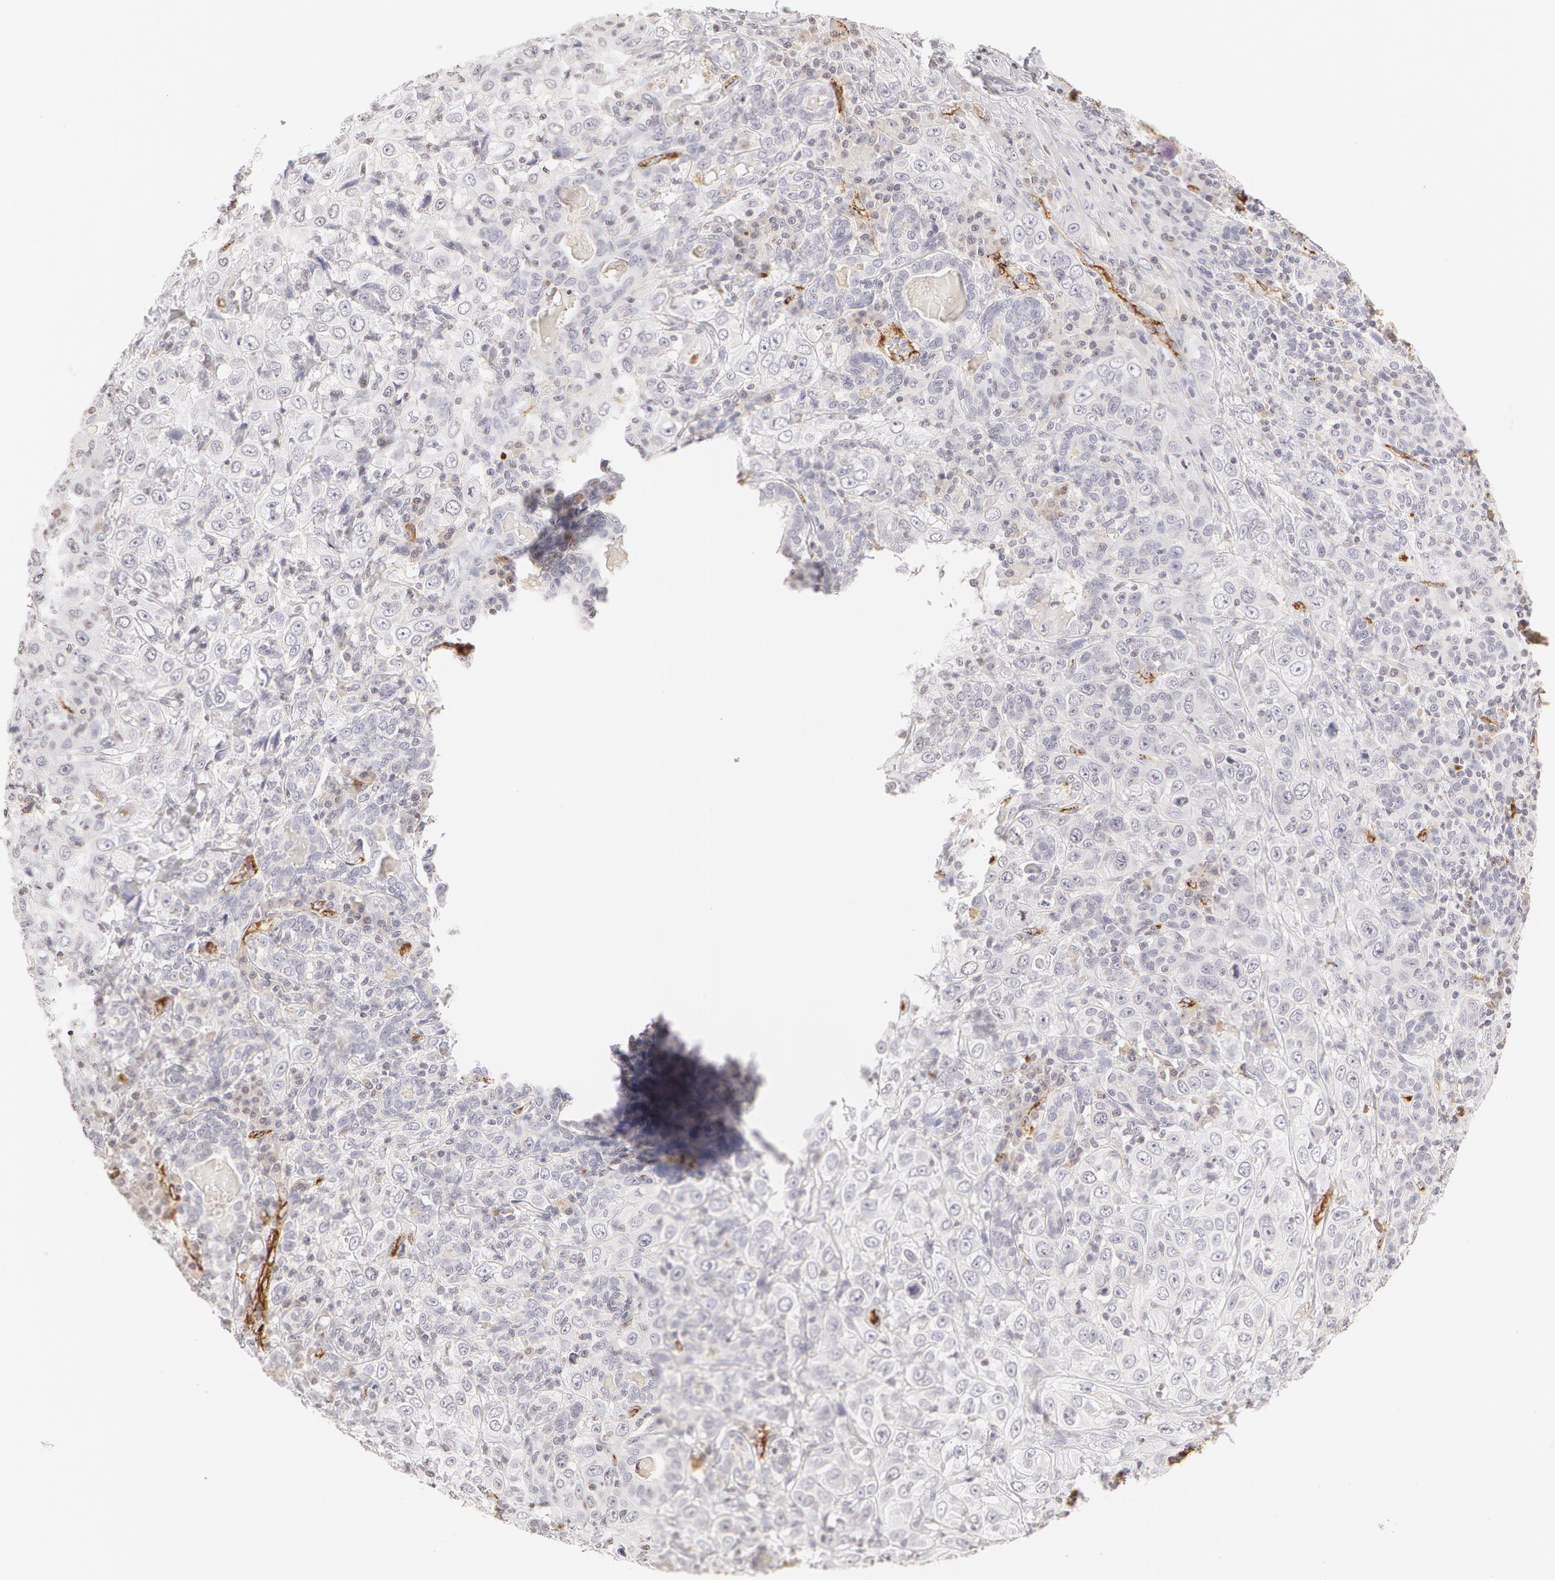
{"staining": {"intensity": "negative", "quantity": "none", "location": "none"}, "tissue": "skin cancer", "cell_type": "Tumor cells", "image_type": "cancer", "snomed": [{"axis": "morphology", "description": "Squamous cell carcinoma, NOS"}, {"axis": "topography", "description": "Skin"}], "caption": "Protein analysis of skin squamous cell carcinoma shows no significant expression in tumor cells.", "gene": "VWF", "patient": {"sex": "male", "age": 84}}